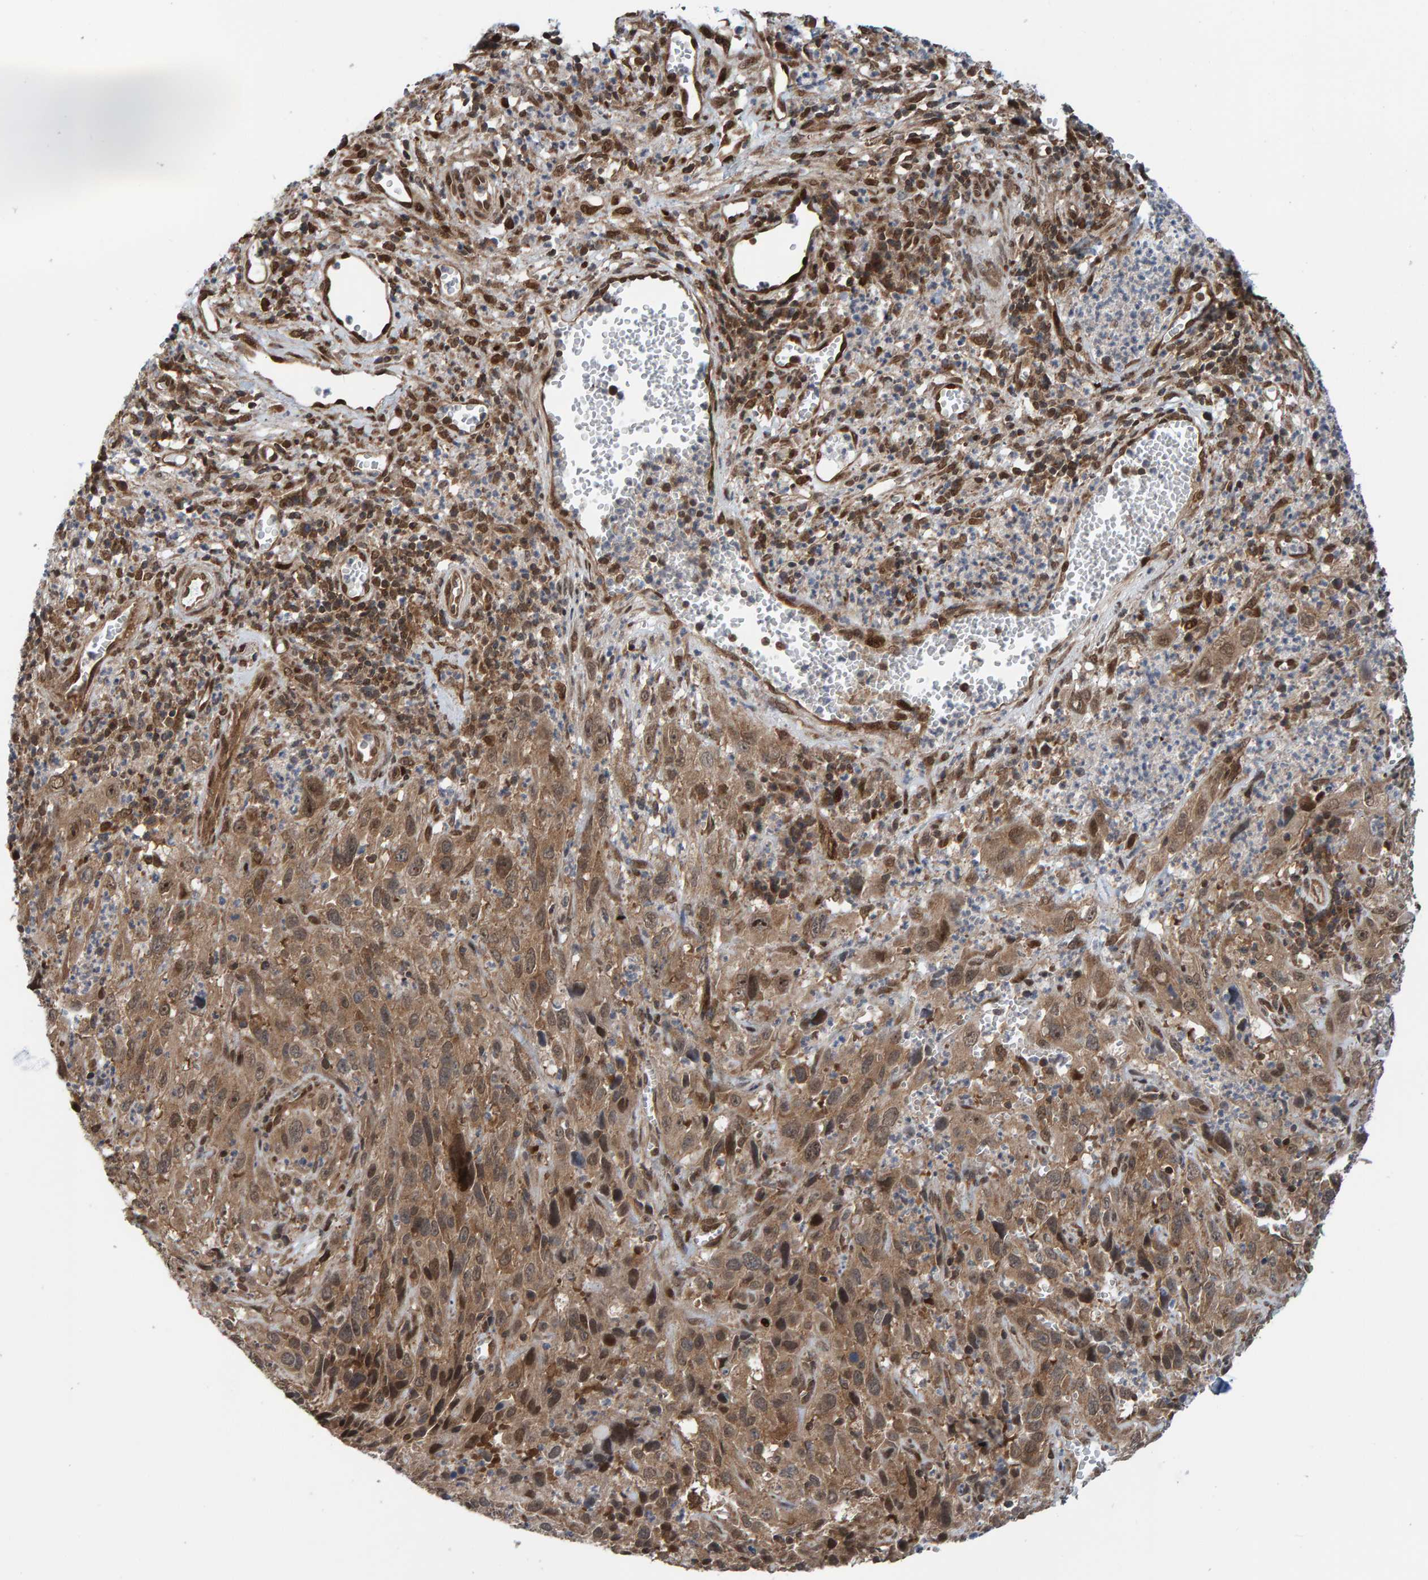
{"staining": {"intensity": "moderate", "quantity": ">75%", "location": "cytoplasmic/membranous,nuclear"}, "tissue": "cervical cancer", "cell_type": "Tumor cells", "image_type": "cancer", "snomed": [{"axis": "morphology", "description": "Squamous cell carcinoma, NOS"}, {"axis": "topography", "description": "Cervix"}], "caption": "Immunohistochemical staining of human squamous cell carcinoma (cervical) demonstrates medium levels of moderate cytoplasmic/membranous and nuclear protein expression in approximately >75% of tumor cells. The protein is shown in brown color, while the nuclei are stained blue.", "gene": "ZNF366", "patient": {"sex": "female", "age": 32}}